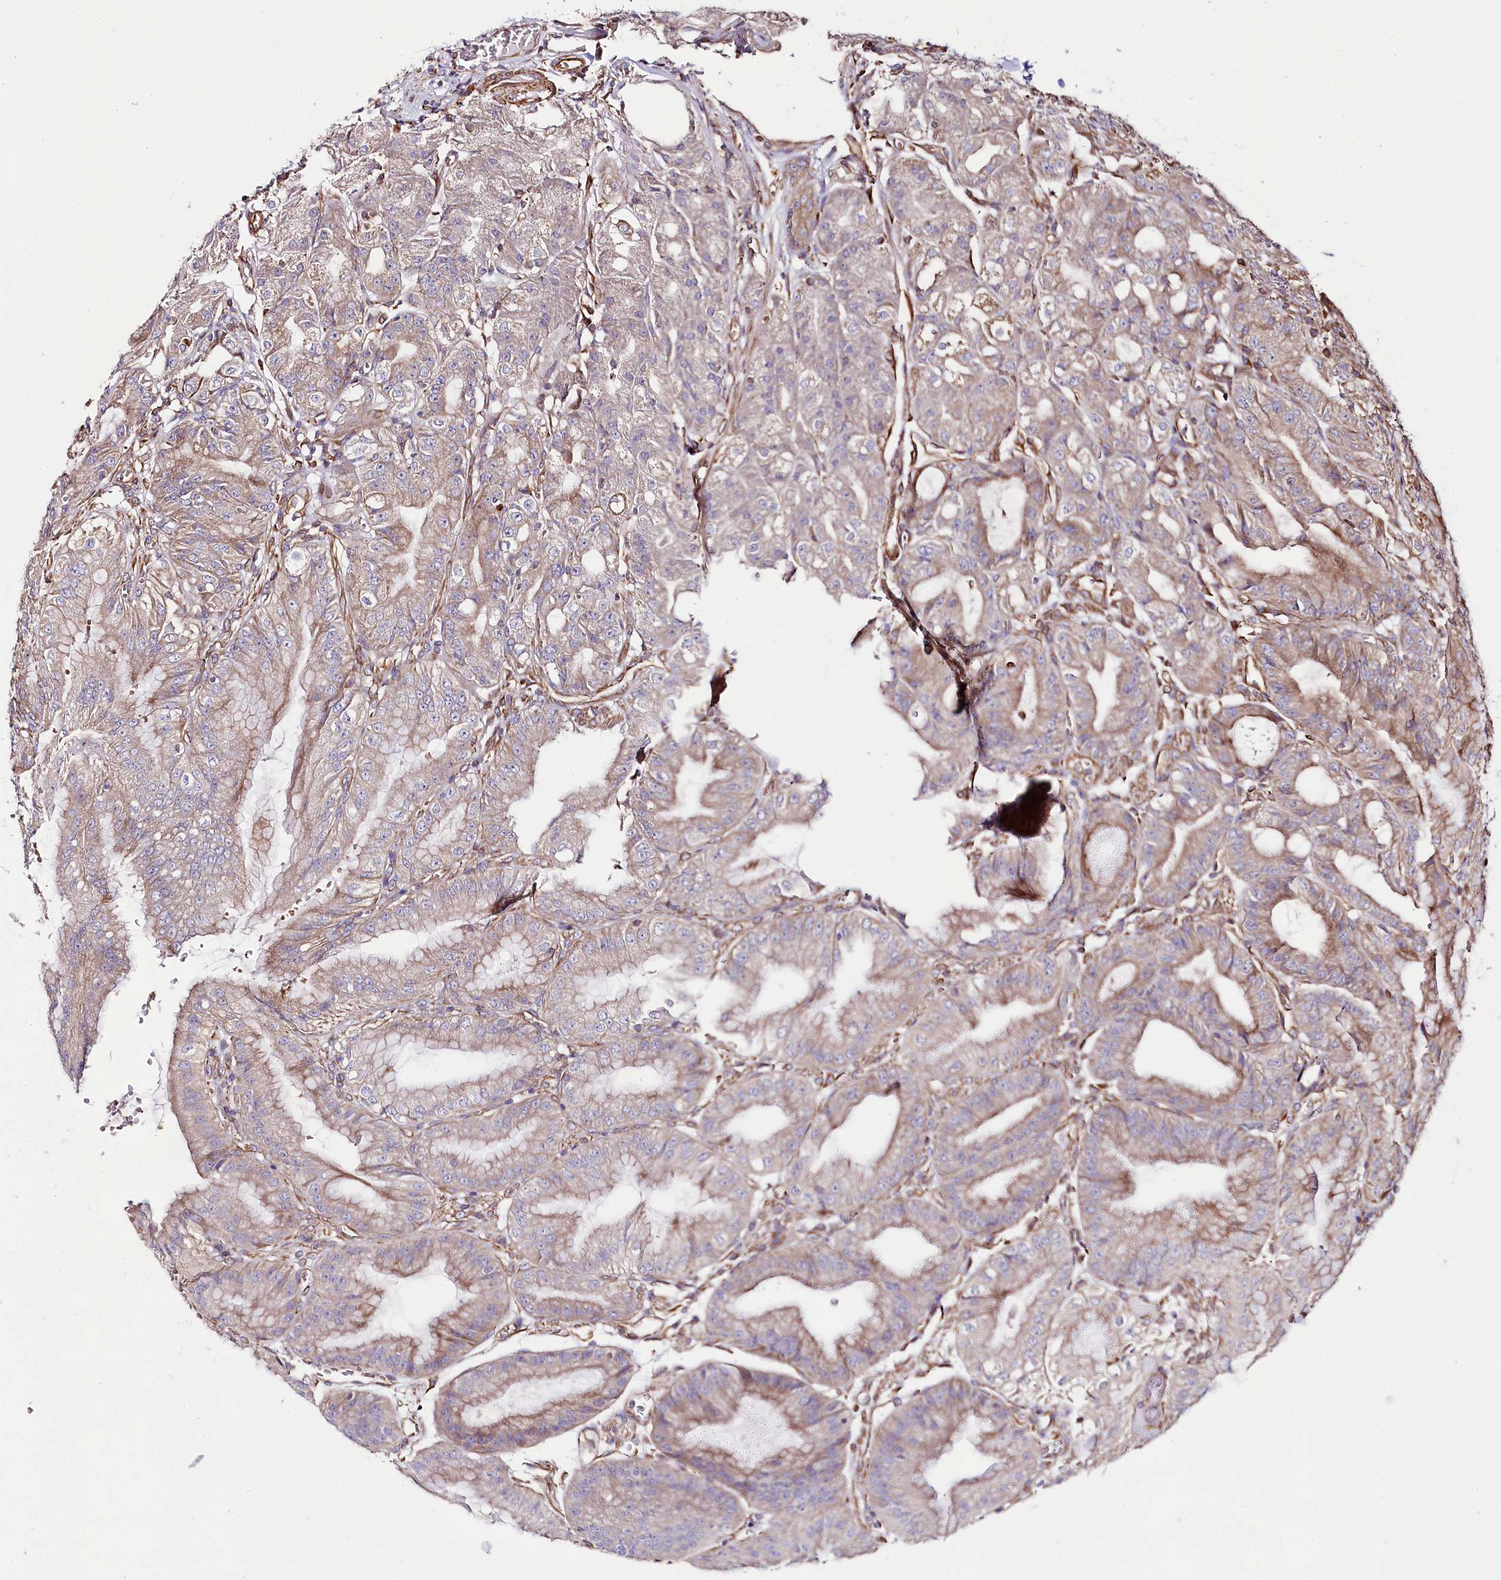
{"staining": {"intensity": "strong", "quantity": "25%-75%", "location": "cytoplasmic/membranous"}, "tissue": "stomach", "cell_type": "Glandular cells", "image_type": "normal", "snomed": [{"axis": "morphology", "description": "Normal tissue, NOS"}, {"axis": "topography", "description": "Stomach, upper"}, {"axis": "topography", "description": "Stomach, lower"}], "caption": "A brown stain labels strong cytoplasmic/membranous positivity of a protein in glandular cells of normal stomach.", "gene": "THUMPD3", "patient": {"sex": "male", "age": 71}}